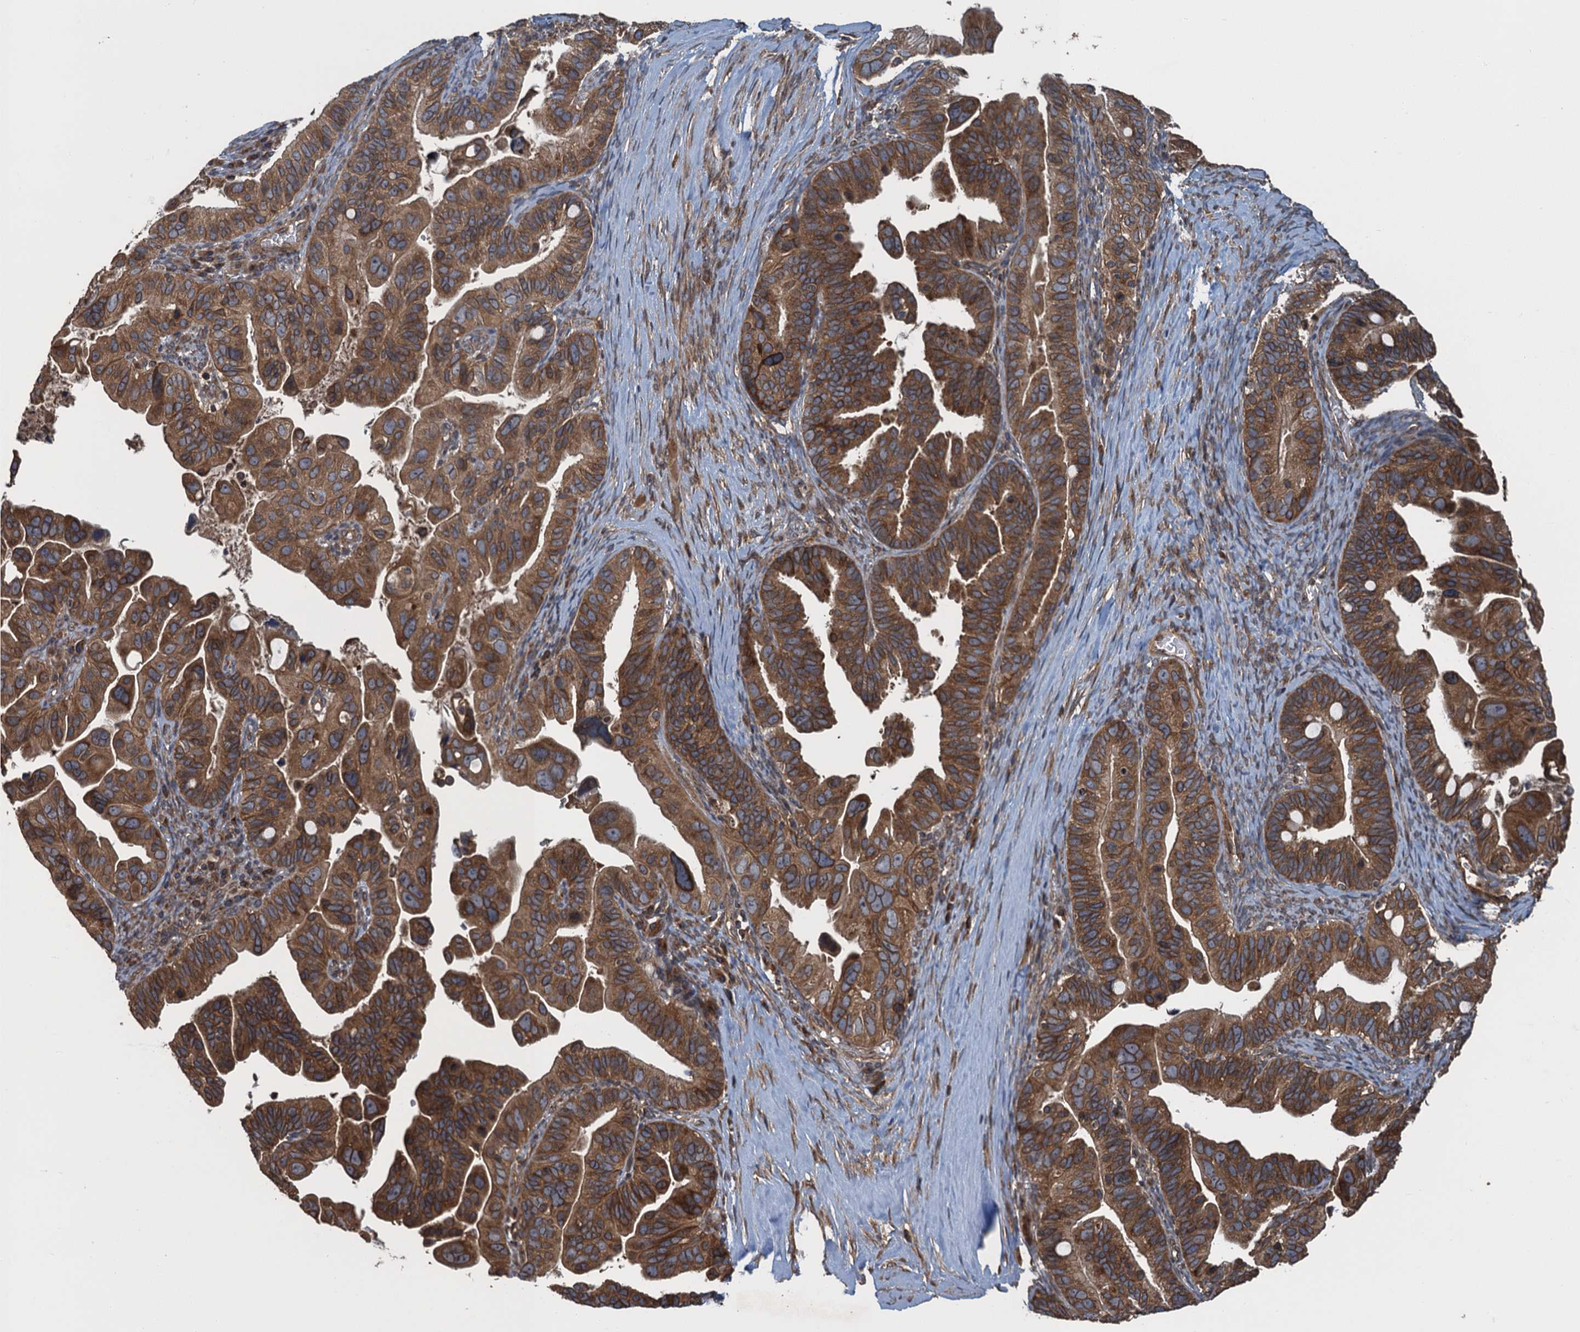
{"staining": {"intensity": "moderate", "quantity": ">75%", "location": "cytoplasmic/membranous"}, "tissue": "ovarian cancer", "cell_type": "Tumor cells", "image_type": "cancer", "snomed": [{"axis": "morphology", "description": "Cystadenocarcinoma, serous, NOS"}, {"axis": "topography", "description": "Ovary"}], "caption": "Protein staining exhibits moderate cytoplasmic/membranous positivity in approximately >75% of tumor cells in ovarian serous cystadenocarcinoma.", "gene": "GLE1", "patient": {"sex": "female", "age": 56}}